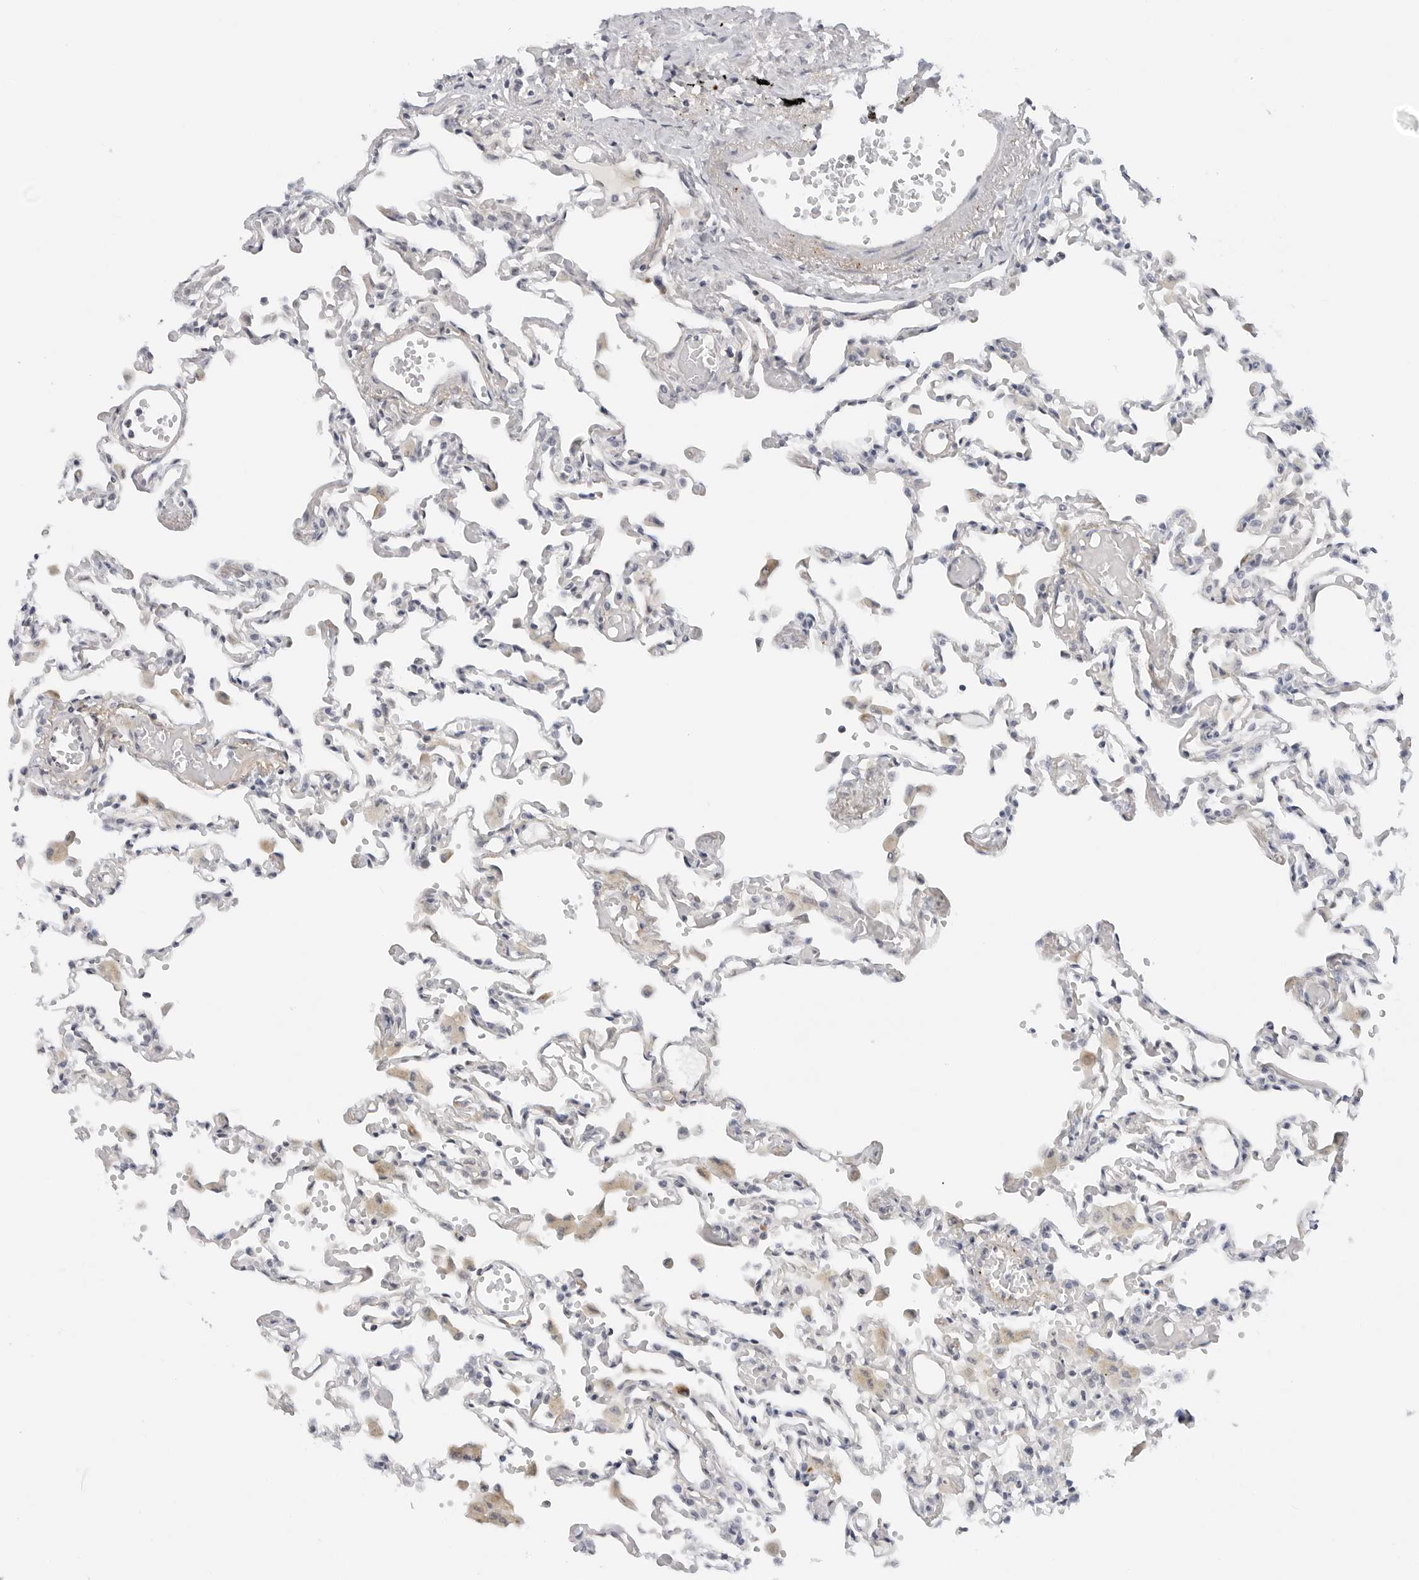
{"staining": {"intensity": "negative", "quantity": "none", "location": "none"}, "tissue": "lung", "cell_type": "Alveolar cells", "image_type": "normal", "snomed": [{"axis": "morphology", "description": "Normal tissue, NOS"}, {"axis": "topography", "description": "Bronchus"}, {"axis": "topography", "description": "Lung"}], "caption": "Protein analysis of benign lung demonstrates no significant positivity in alveolar cells. (Stains: DAB (3,3'-diaminobenzidine) IHC with hematoxylin counter stain, Microscopy: brightfield microscopy at high magnification).", "gene": "MAP2K5", "patient": {"sex": "female", "age": 49}}